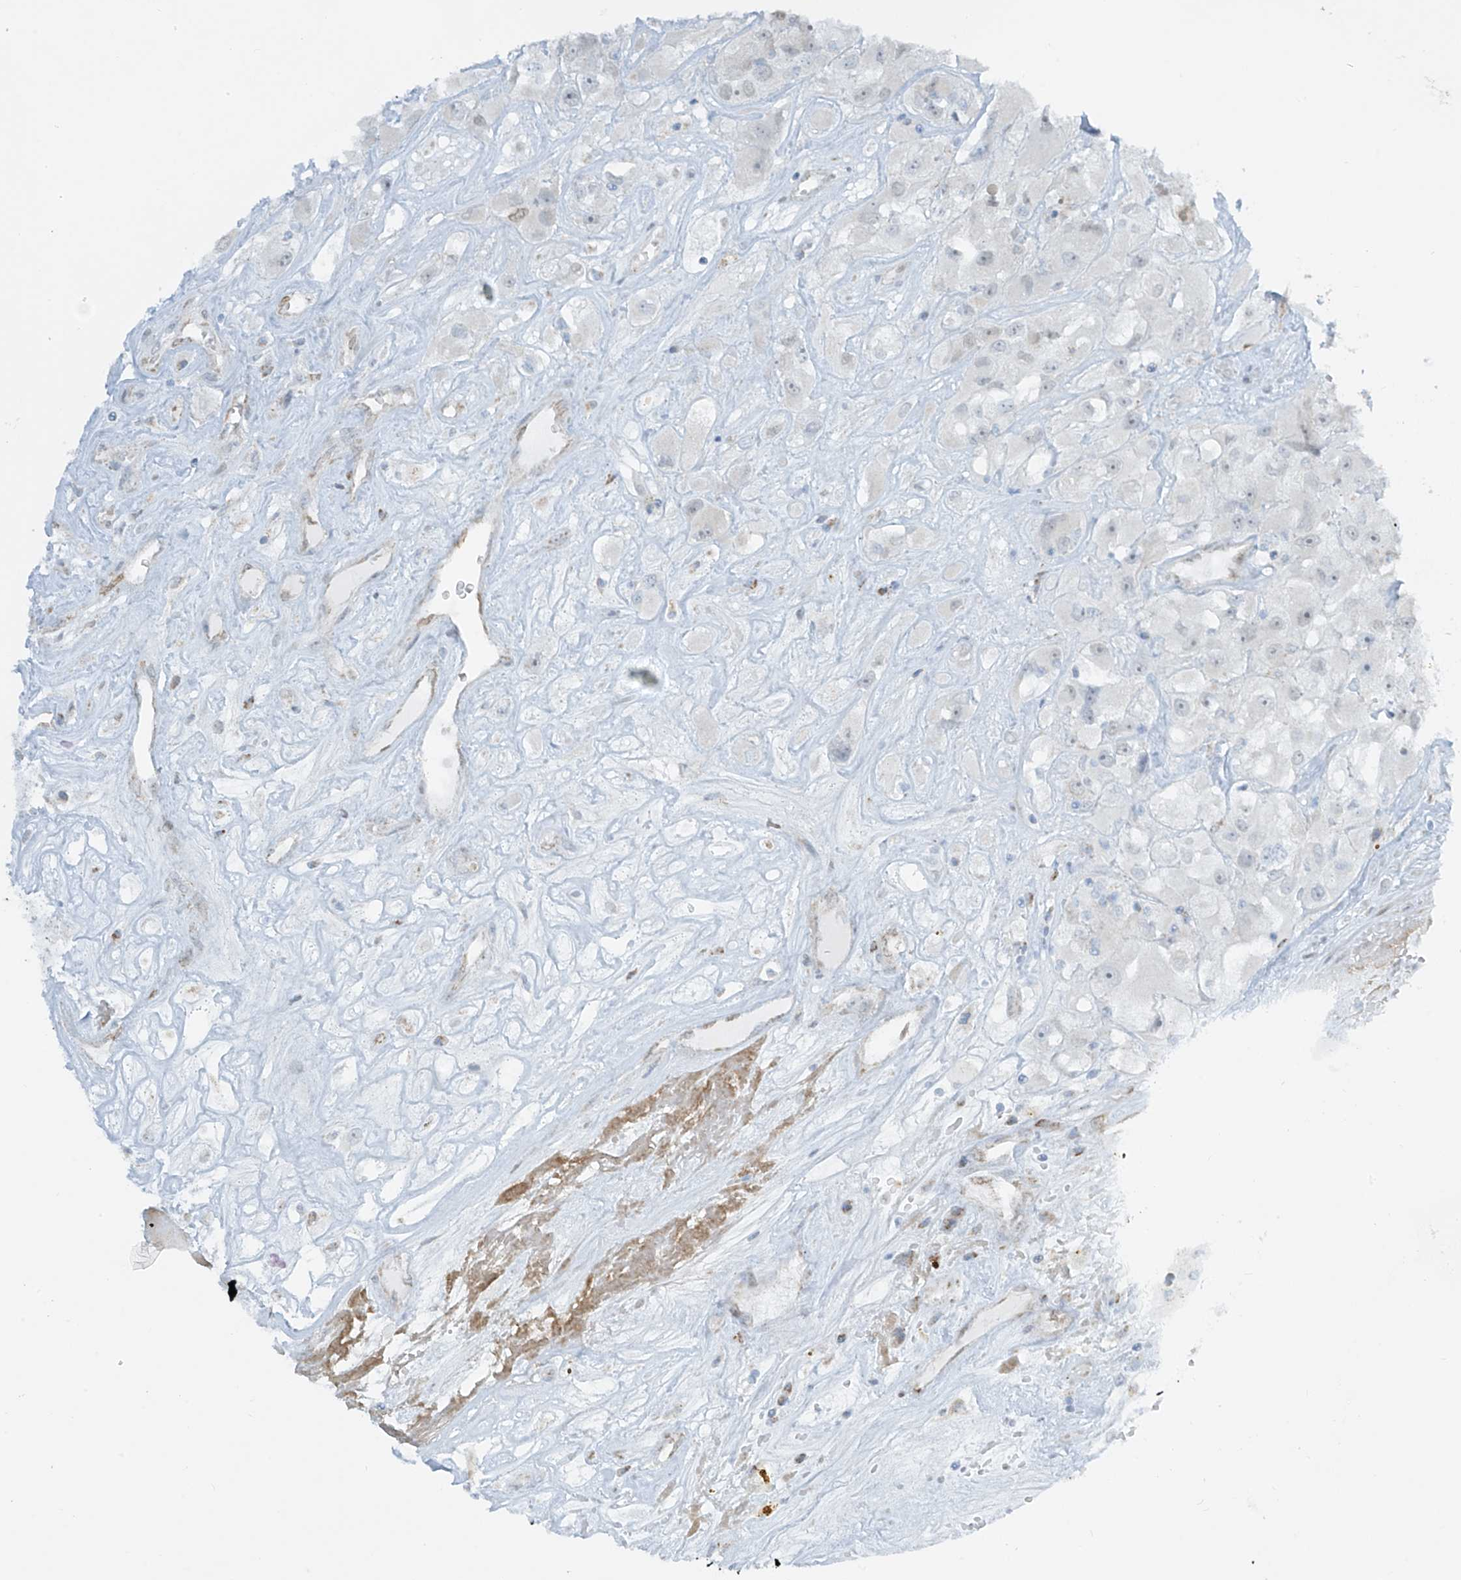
{"staining": {"intensity": "negative", "quantity": "none", "location": "none"}, "tissue": "renal cancer", "cell_type": "Tumor cells", "image_type": "cancer", "snomed": [{"axis": "morphology", "description": "Adenocarcinoma, NOS"}, {"axis": "topography", "description": "Kidney"}], "caption": "Human renal cancer stained for a protein using immunohistochemistry shows no positivity in tumor cells.", "gene": "SMDT1", "patient": {"sex": "female", "age": 52}}